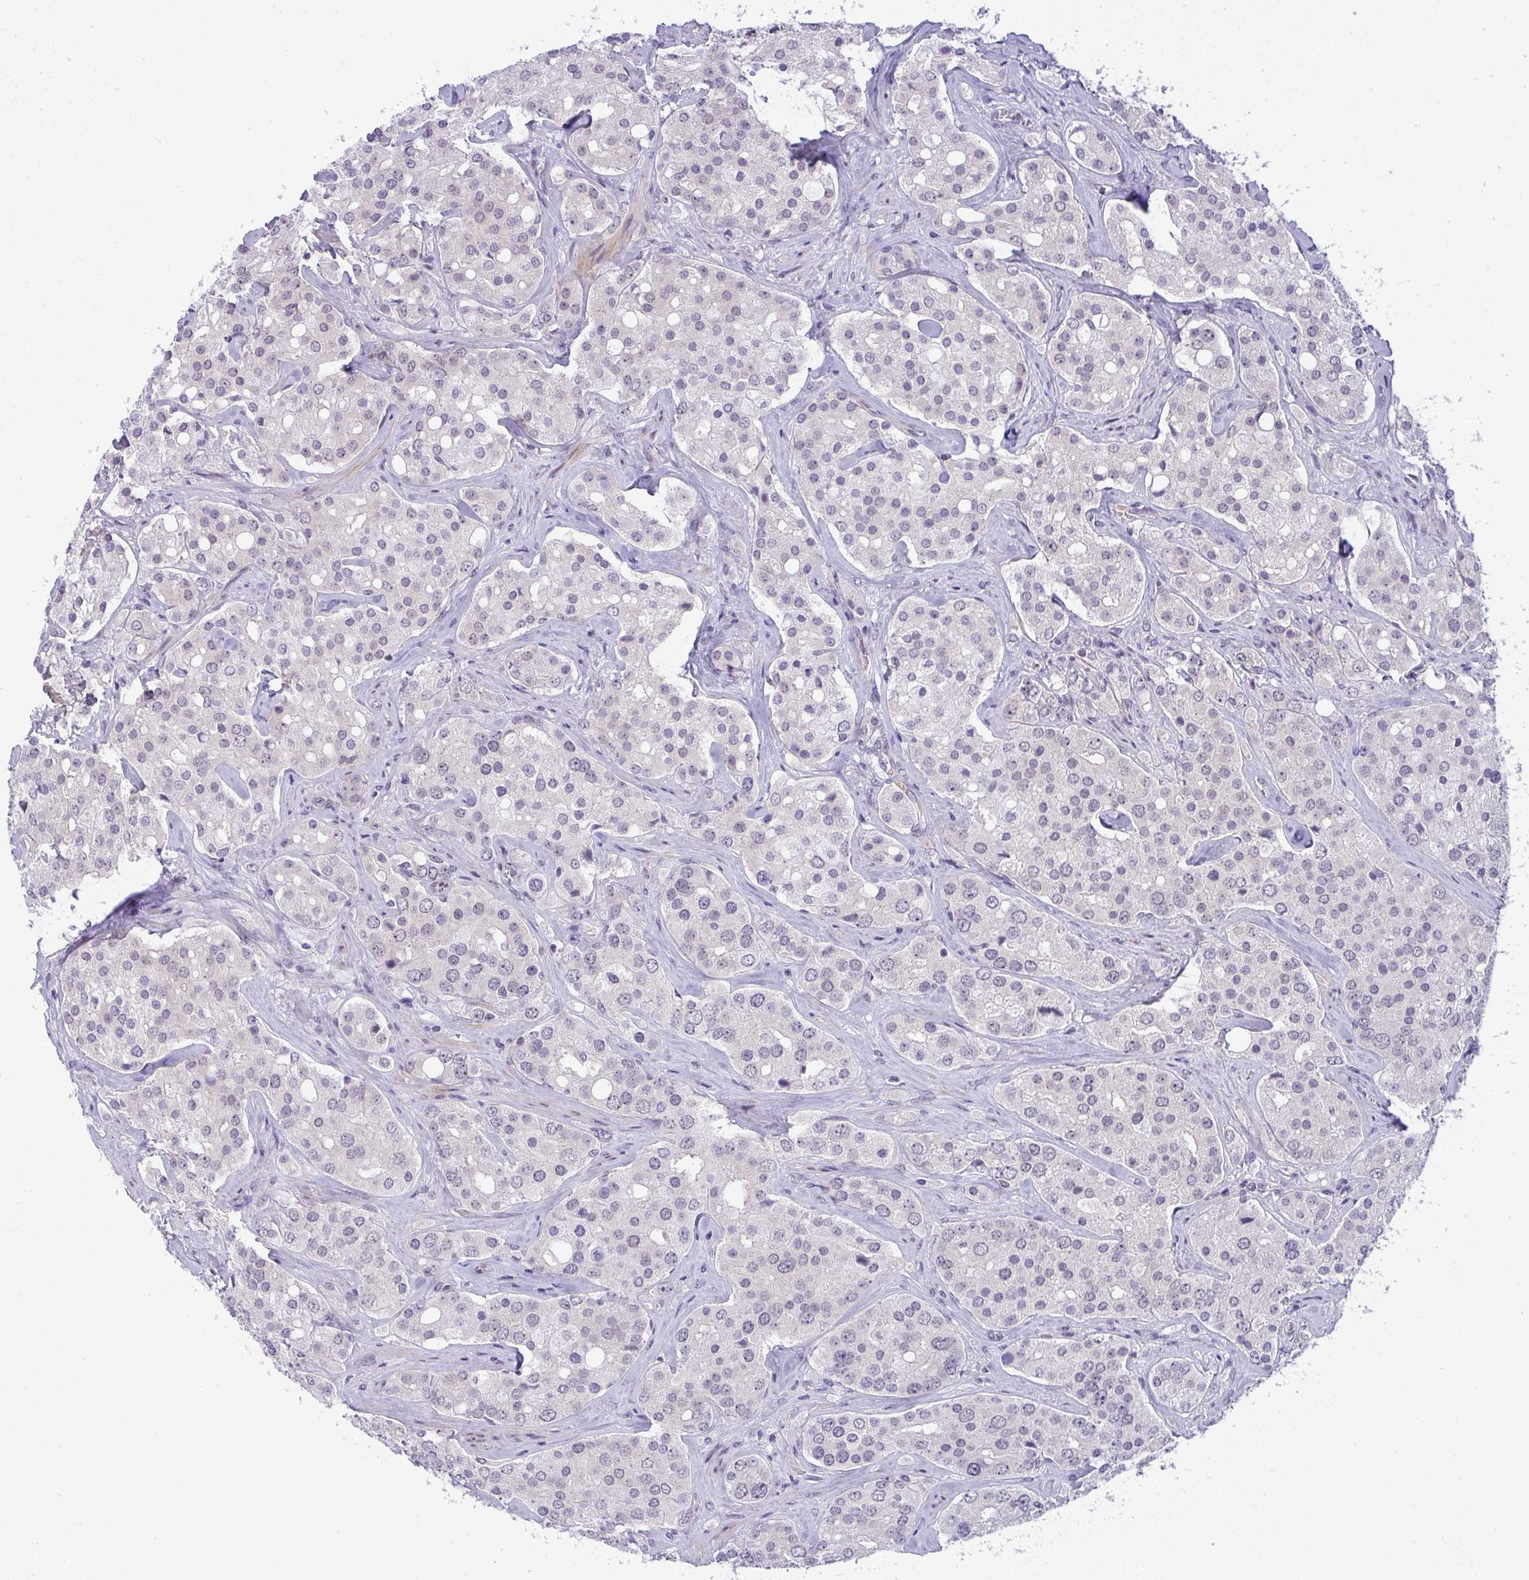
{"staining": {"intensity": "negative", "quantity": "none", "location": "none"}, "tissue": "prostate cancer", "cell_type": "Tumor cells", "image_type": "cancer", "snomed": [{"axis": "morphology", "description": "Adenocarcinoma, High grade"}, {"axis": "topography", "description": "Prostate"}], "caption": "Micrograph shows no significant protein positivity in tumor cells of high-grade adenocarcinoma (prostate).", "gene": "DZIP1", "patient": {"sex": "male", "age": 67}}